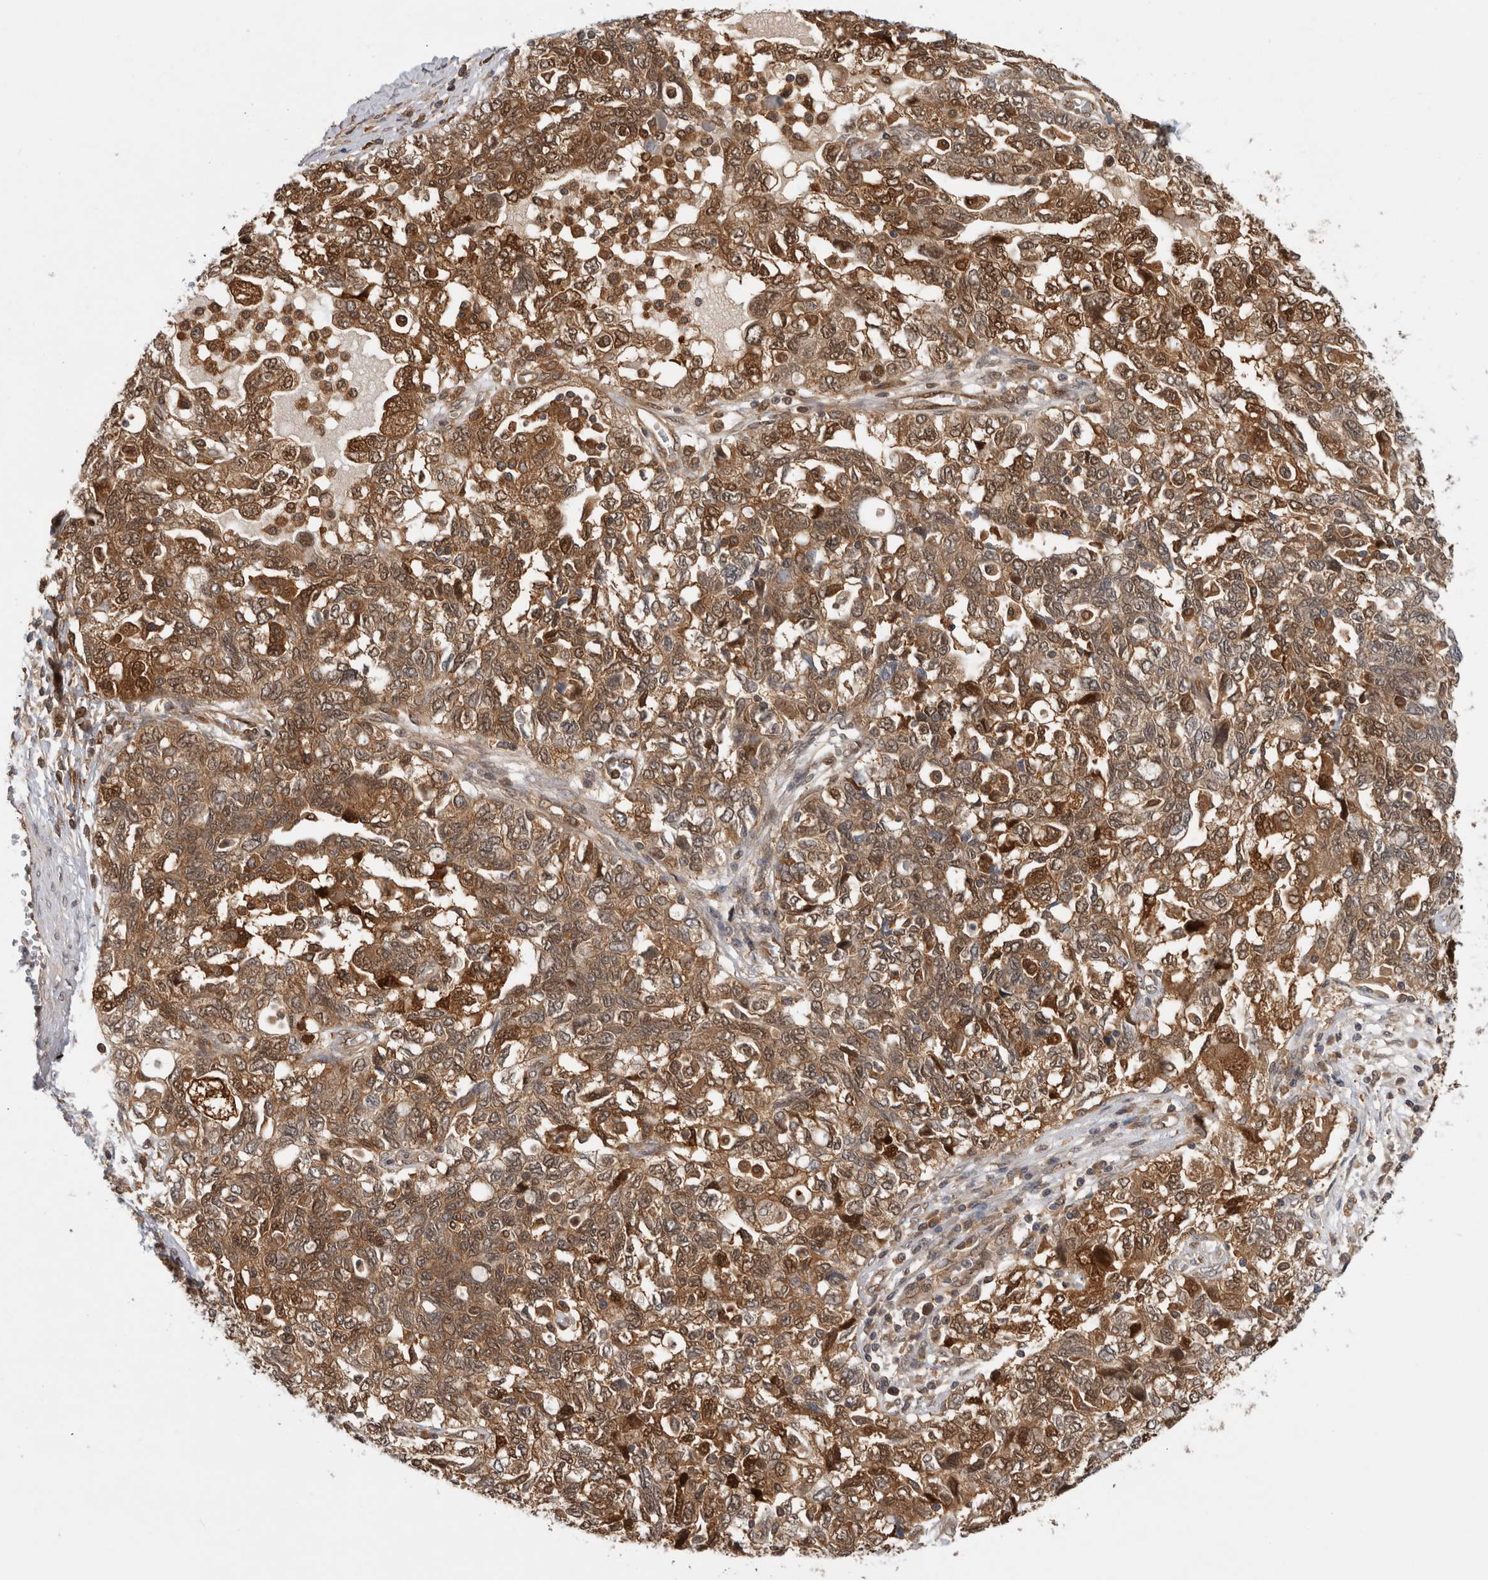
{"staining": {"intensity": "moderate", "quantity": ">75%", "location": "cytoplasmic/membranous,nuclear"}, "tissue": "ovarian cancer", "cell_type": "Tumor cells", "image_type": "cancer", "snomed": [{"axis": "morphology", "description": "Carcinoma, NOS"}, {"axis": "morphology", "description": "Cystadenocarcinoma, serous, NOS"}, {"axis": "topography", "description": "Ovary"}], "caption": "This micrograph exhibits ovarian cancer stained with immunohistochemistry (IHC) to label a protein in brown. The cytoplasmic/membranous and nuclear of tumor cells show moderate positivity for the protein. Nuclei are counter-stained blue.", "gene": "ASTN2", "patient": {"sex": "female", "age": 69}}